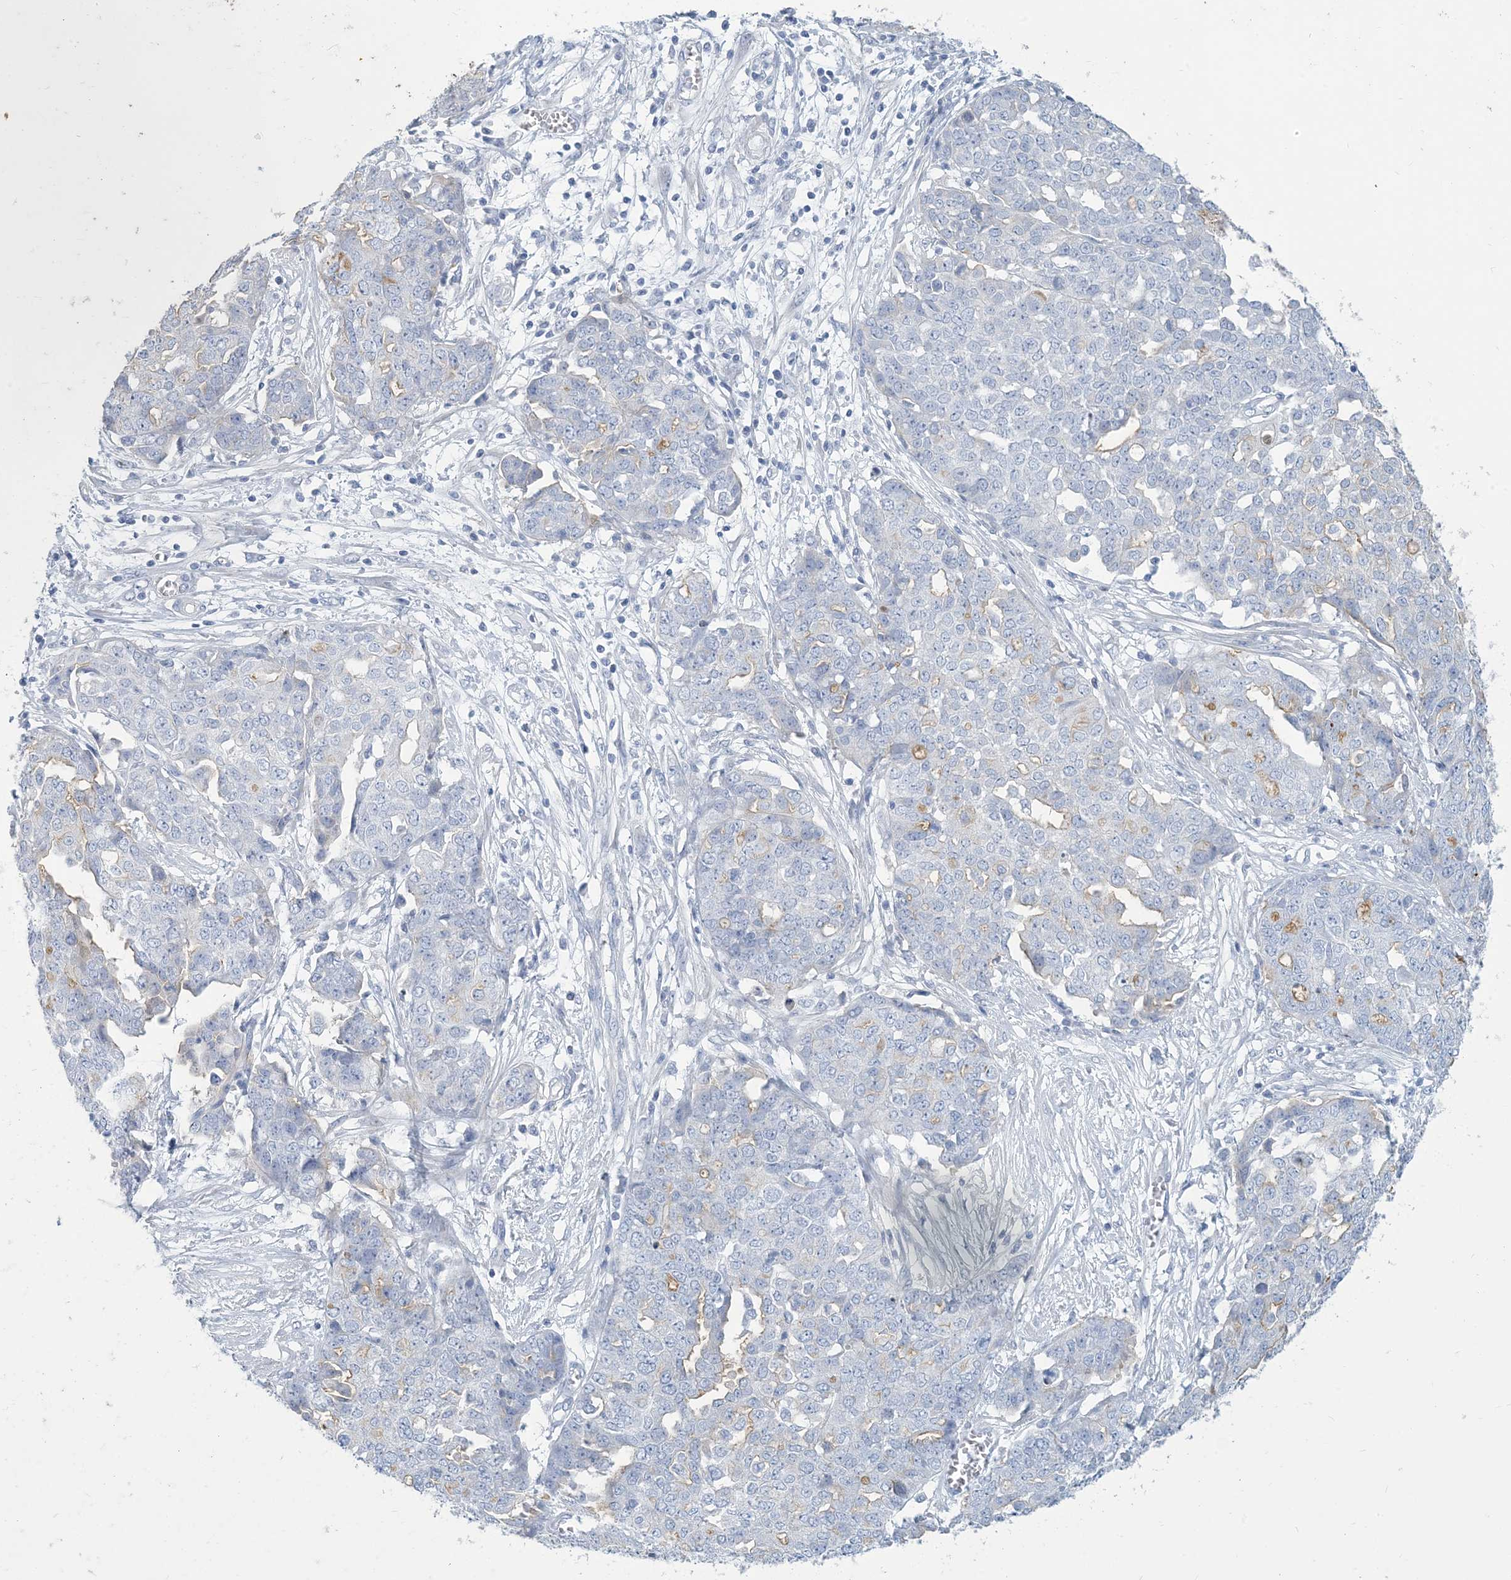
{"staining": {"intensity": "negative", "quantity": "none", "location": "none"}, "tissue": "ovarian cancer", "cell_type": "Tumor cells", "image_type": "cancer", "snomed": [{"axis": "morphology", "description": "Cystadenocarcinoma, serous, NOS"}, {"axis": "topography", "description": "Soft tissue"}, {"axis": "topography", "description": "Ovary"}], "caption": "This is an immunohistochemistry histopathology image of human serous cystadenocarcinoma (ovarian). There is no positivity in tumor cells.", "gene": "MOXD1", "patient": {"sex": "female", "age": 57}}